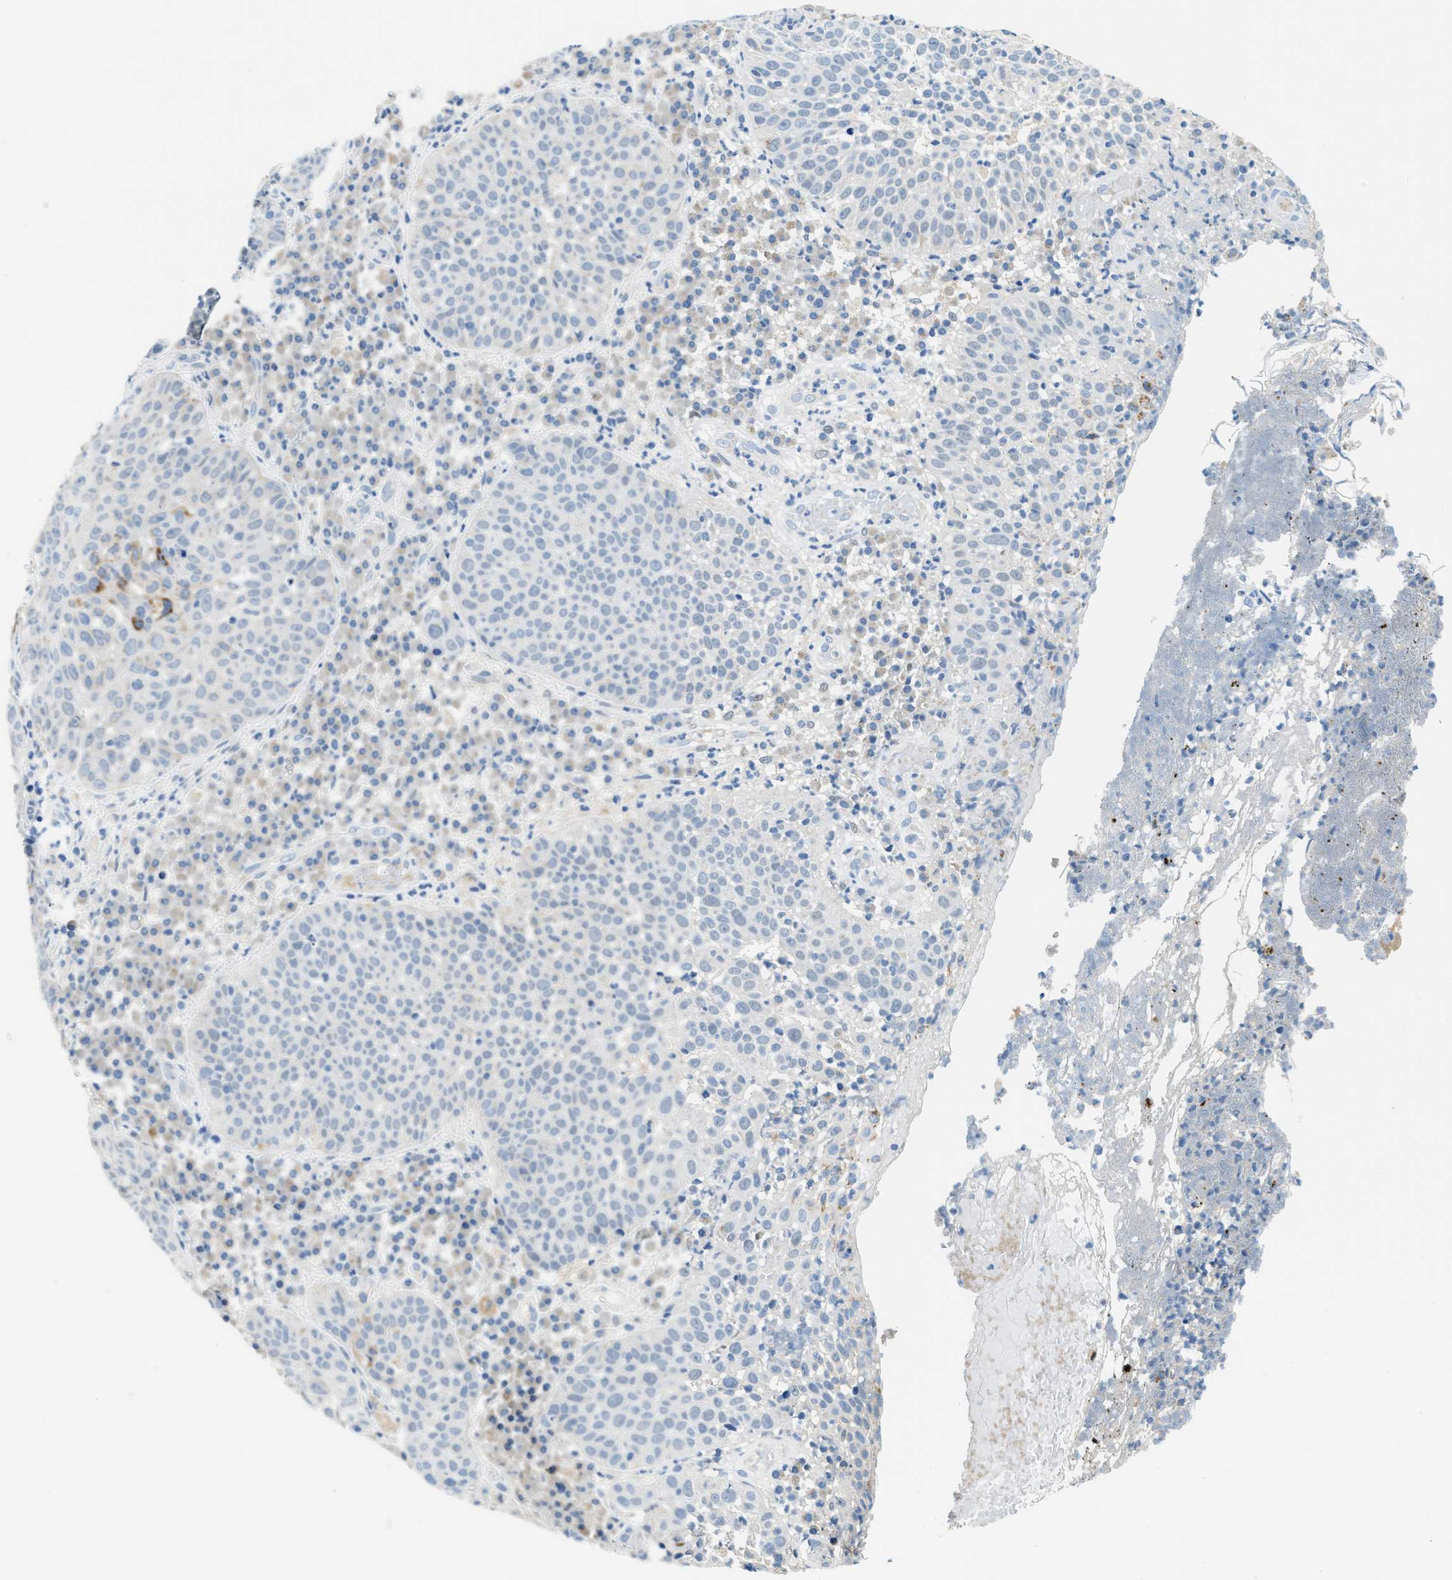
{"staining": {"intensity": "negative", "quantity": "none", "location": "none"}, "tissue": "skin cancer", "cell_type": "Tumor cells", "image_type": "cancer", "snomed": [{"axis": "morphology", "description": "Squamous cell carcinoma in situ, NOS"}, {"axis": "morphology", "description": "Squamous cell carcinoma, NOS"}, {"axis": "topography", "description": "Skin"}], "caption": "Micrograph shows no significant protein expression in tumor cells of skin cancer (squamous cell carcinoma).", "gene": "TSPAN3", "patient": {"sex": "male", "age": 93}}